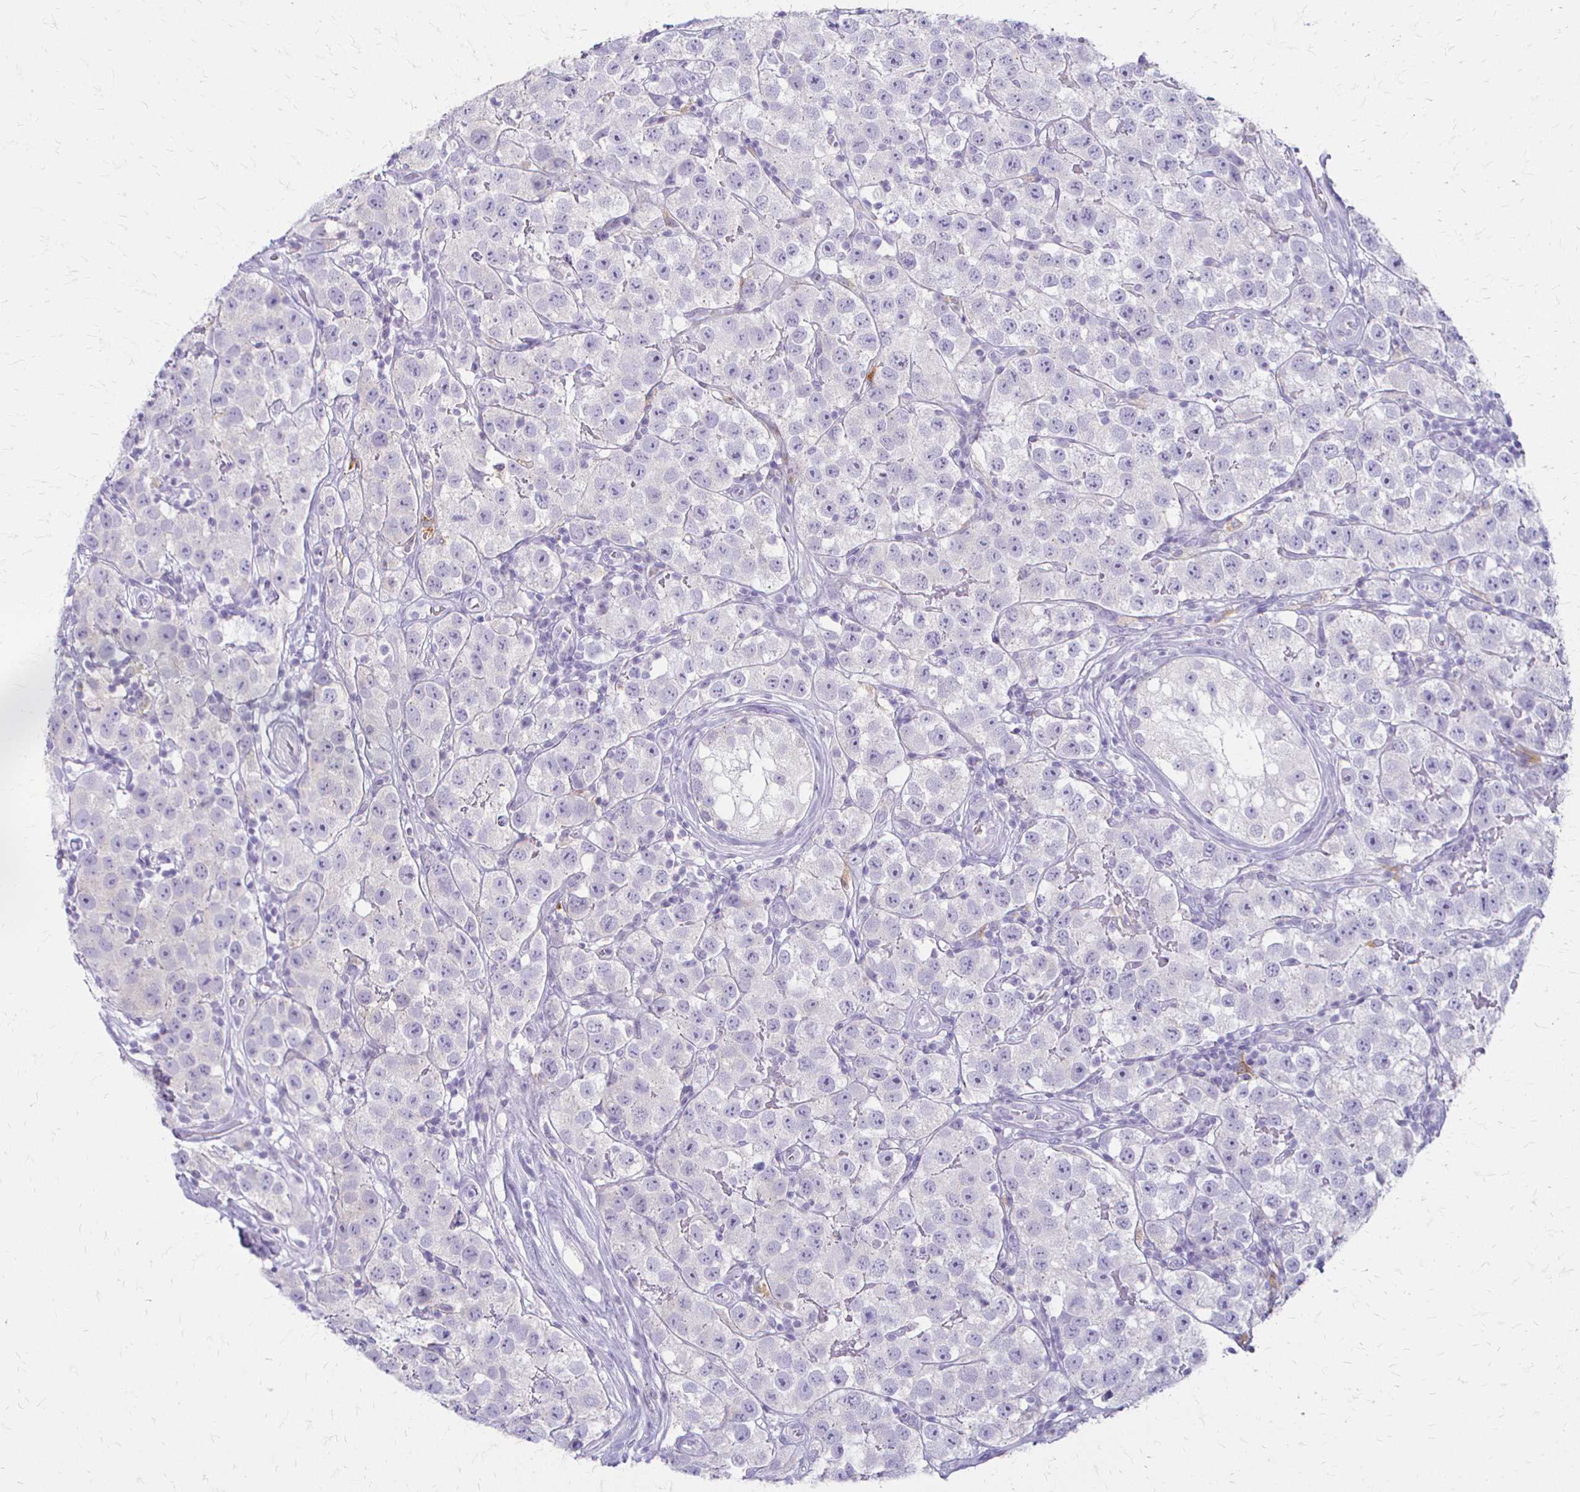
{"staining": {"intensity": "negative", "quantity": "none", "location": "none"}, "tissue": "testis cancer", "cell_type": "Tumor cells", "image_type": "cancer", "snomed": [{"axis": "morphology", "description": "Seminoma, NOS"}, {"axis": "topography", "description": "Testis"}], "caption": "Immunohistochemistry (IHC) of human testis seminoma reveals no positivity in tumor cells. (Stains: DAB (3,3'-diaminobenzidine) immunohistochemistry (IHC) with hematoxylin counter stain, Microscopy: brightfield microscopy at high magnification).", "gene": "ACP5", "patient": {"sex": "male", "age": 34}}